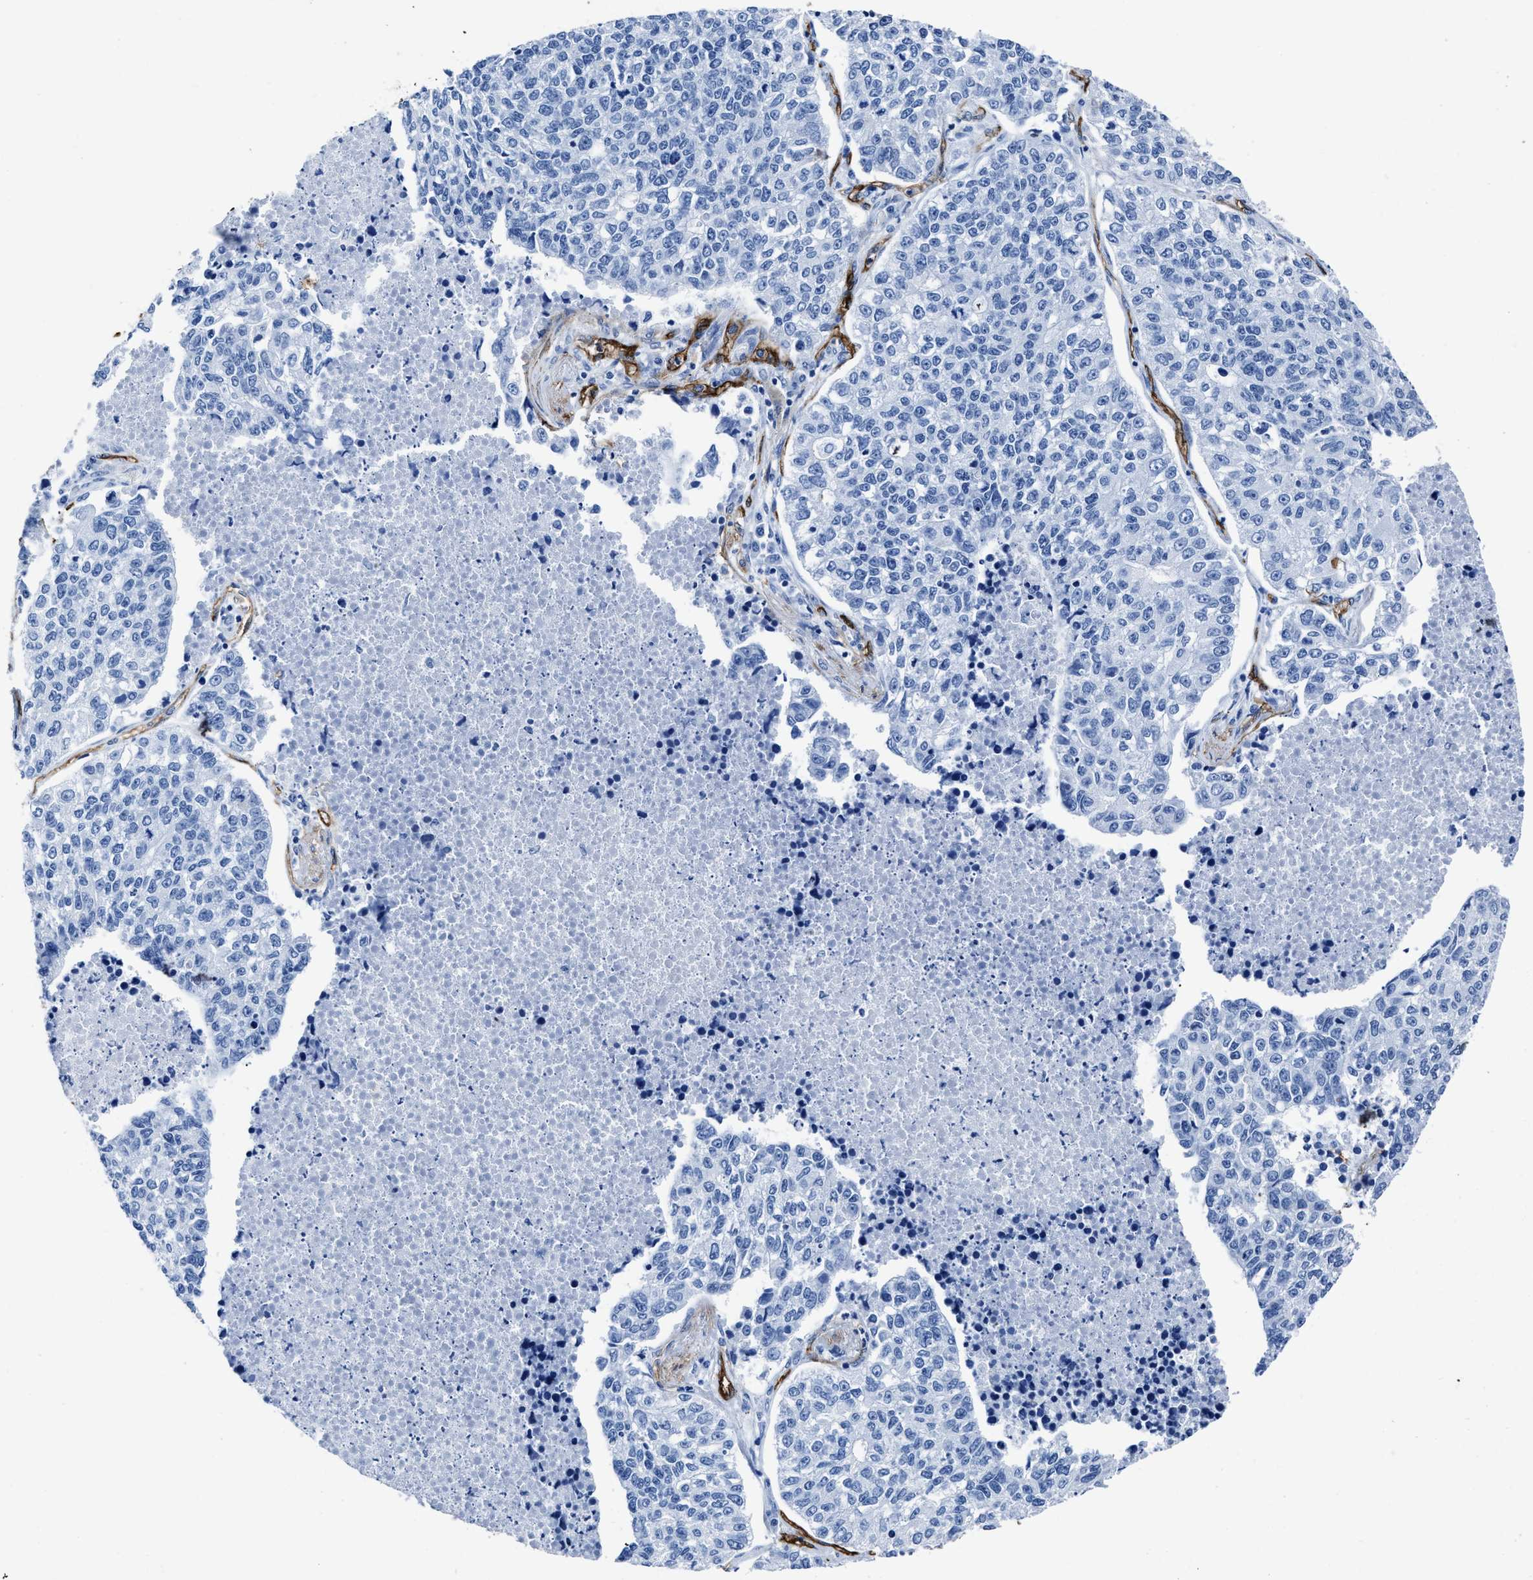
{"staining": {"intensity": "negative", "quantity": "none", "location": "none"}, "tissue": "lung cancer", "cell_type": "Tumor cells", "image_type": "cancer", "snomed": [{"axis": "morphology", "description": "Adenocarcinoma, NOS"}, {"axis": "topography", "description": "Lung"}], "caption": "Photomicrograph shows no significant protein staining in tumor cells of lung cancer (adenocarcinoma).", "gene": "AQP1", "patient": {"sex": "male", "age": 49}}